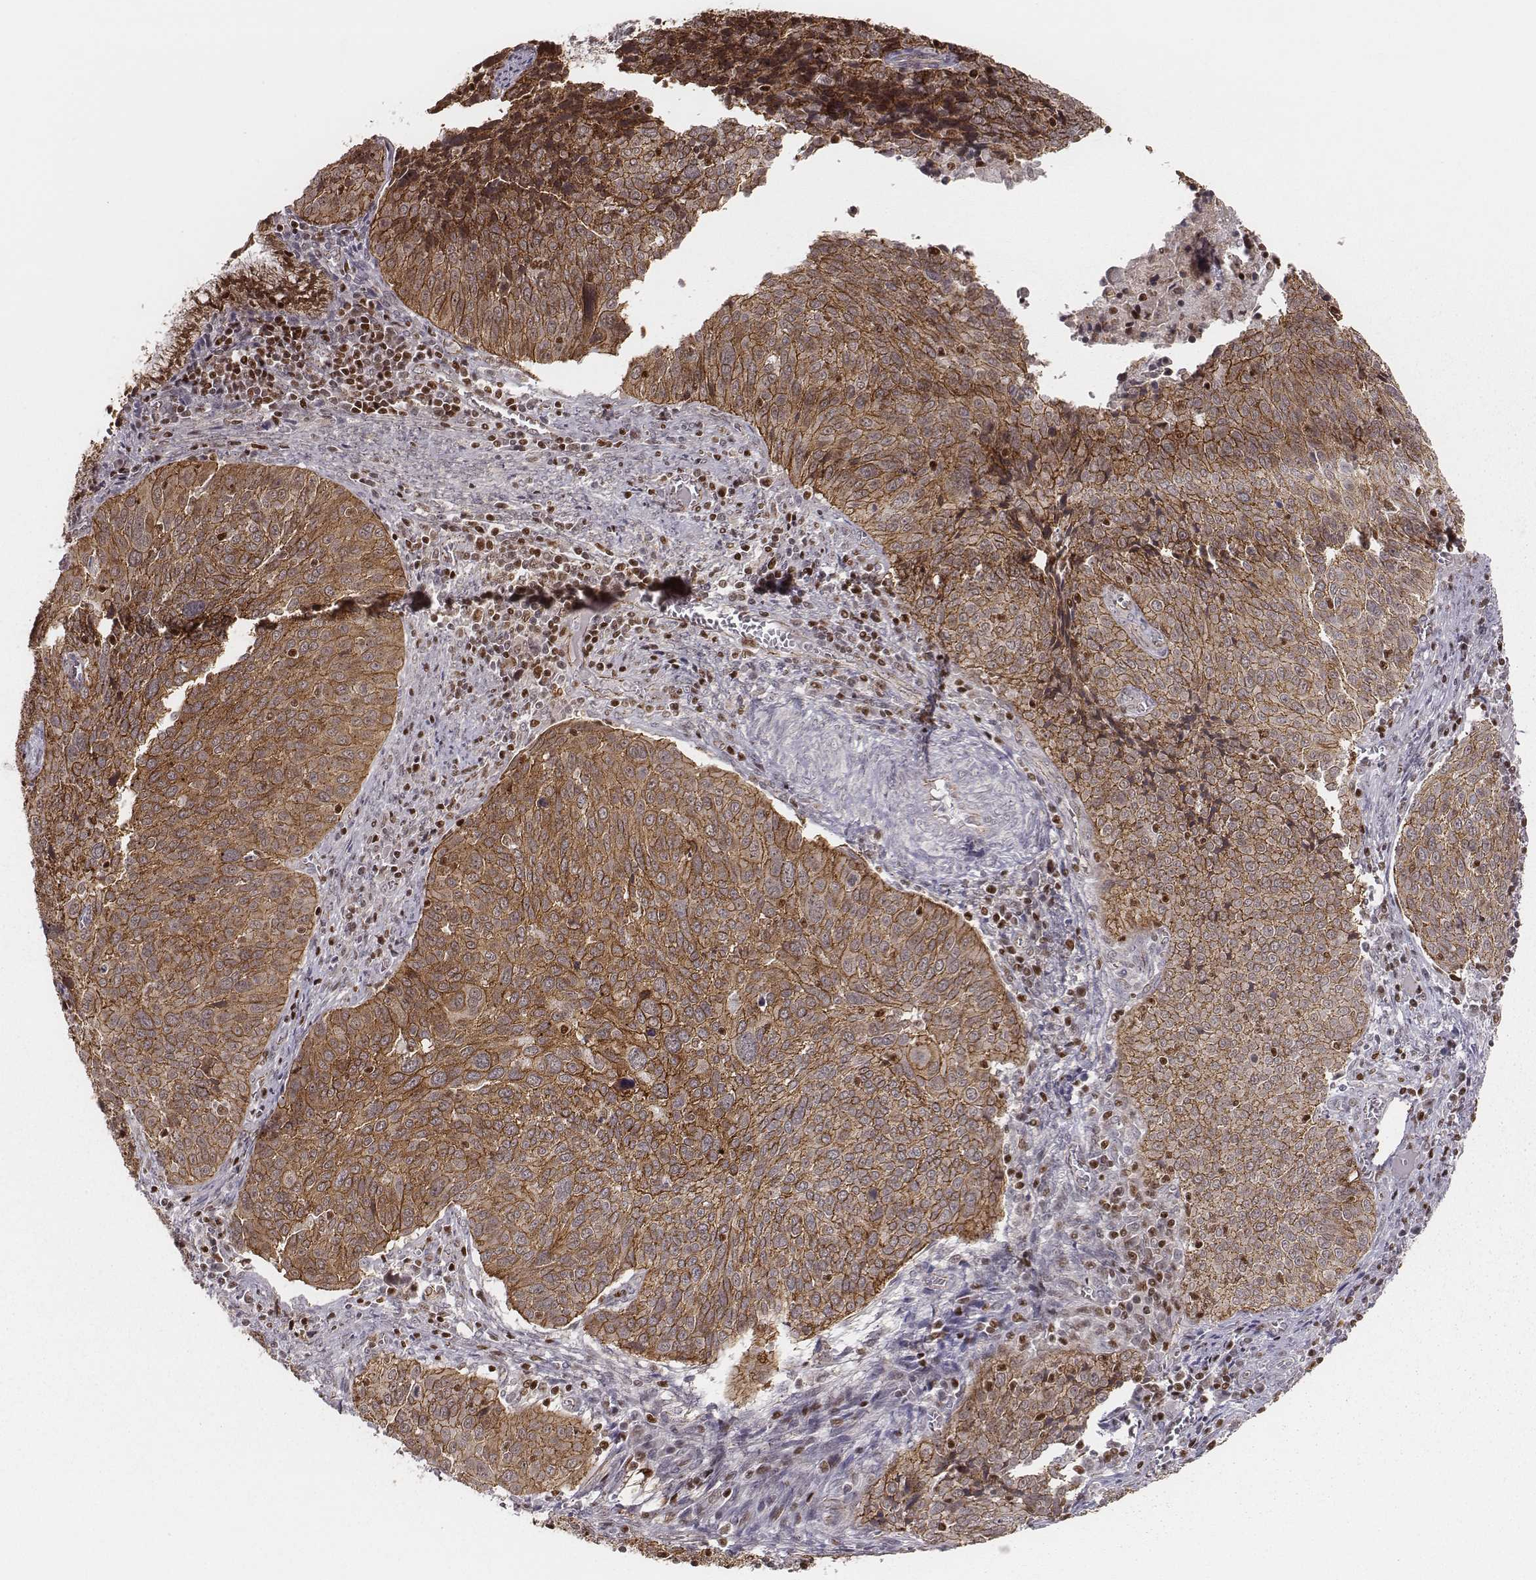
{"staining": {"intensity": "moderate", "quantity": ">75%", "location": "cytoplasmic/membranous"}, "tissue": "cervical cancer", "cell_type": "Tumor cells", "image_type": "cancer", "snomed": [{"axis": "morphology", "description": "Squamous cell carcinoma, NOS"}, {"axis": "topography", "description": "Cervix"}], "caption": "This is a micrograph of immunohistochemistry (IHC) staining of cervical cancer (squamous cell carcinoma), which shows moderate expression in the cytoplasmic/membranous of tumor cells.", "gene": "WDR59", "patient": {"sex": "female", "age": 39}}